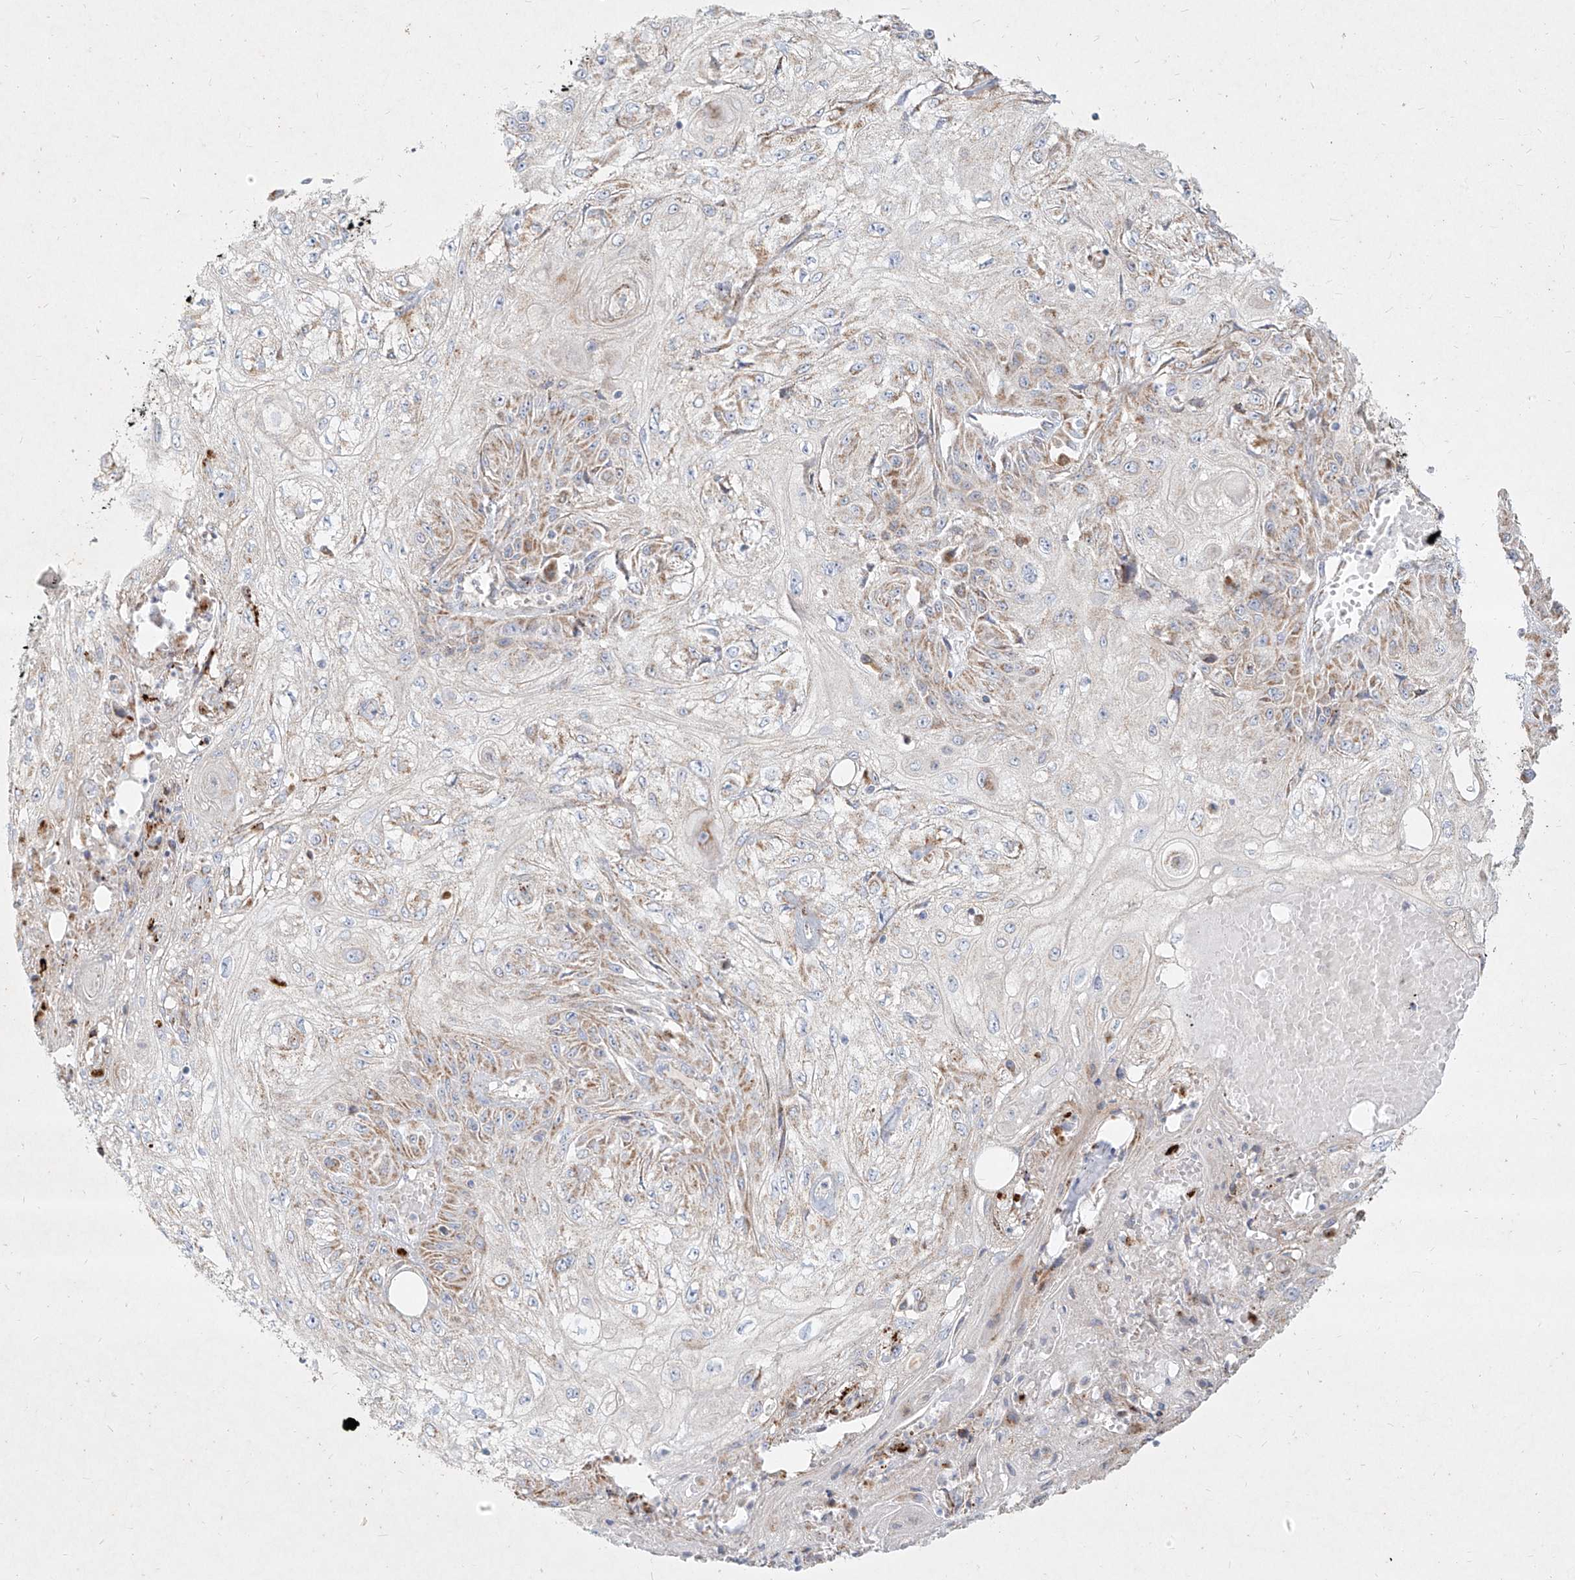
{"staining": {"intensity": "weak", "quantity": "25%-75%", "location": "cytoplasmic/membranous"}, "tissue": "skin cancer", "cell_type": "Tumor cells", "image_type": "cancer", "snomed": [{"axis": "morphology", "description": "Squamous cell carcinoma, NOS"}, {"axis": "morphology", "description": "Squamous cell carcinoma, metastatic, NOS"}, {"axis": "topography", "description": "Skin"}, {"axis": "topography", "description": "Lymph node"}], "caption": "Weak cytoplasmic/membranous protein expression is present in approximately 25%-75% of tumor cells in skin squamous cell carcinoma. The protein of interest is stained brown, and the nuclei are stained in blue (DAB IHC with brightfield microscopy, high magnification).", "gene": "MTX2", "patient": {"sex": "male", "age": 75}}